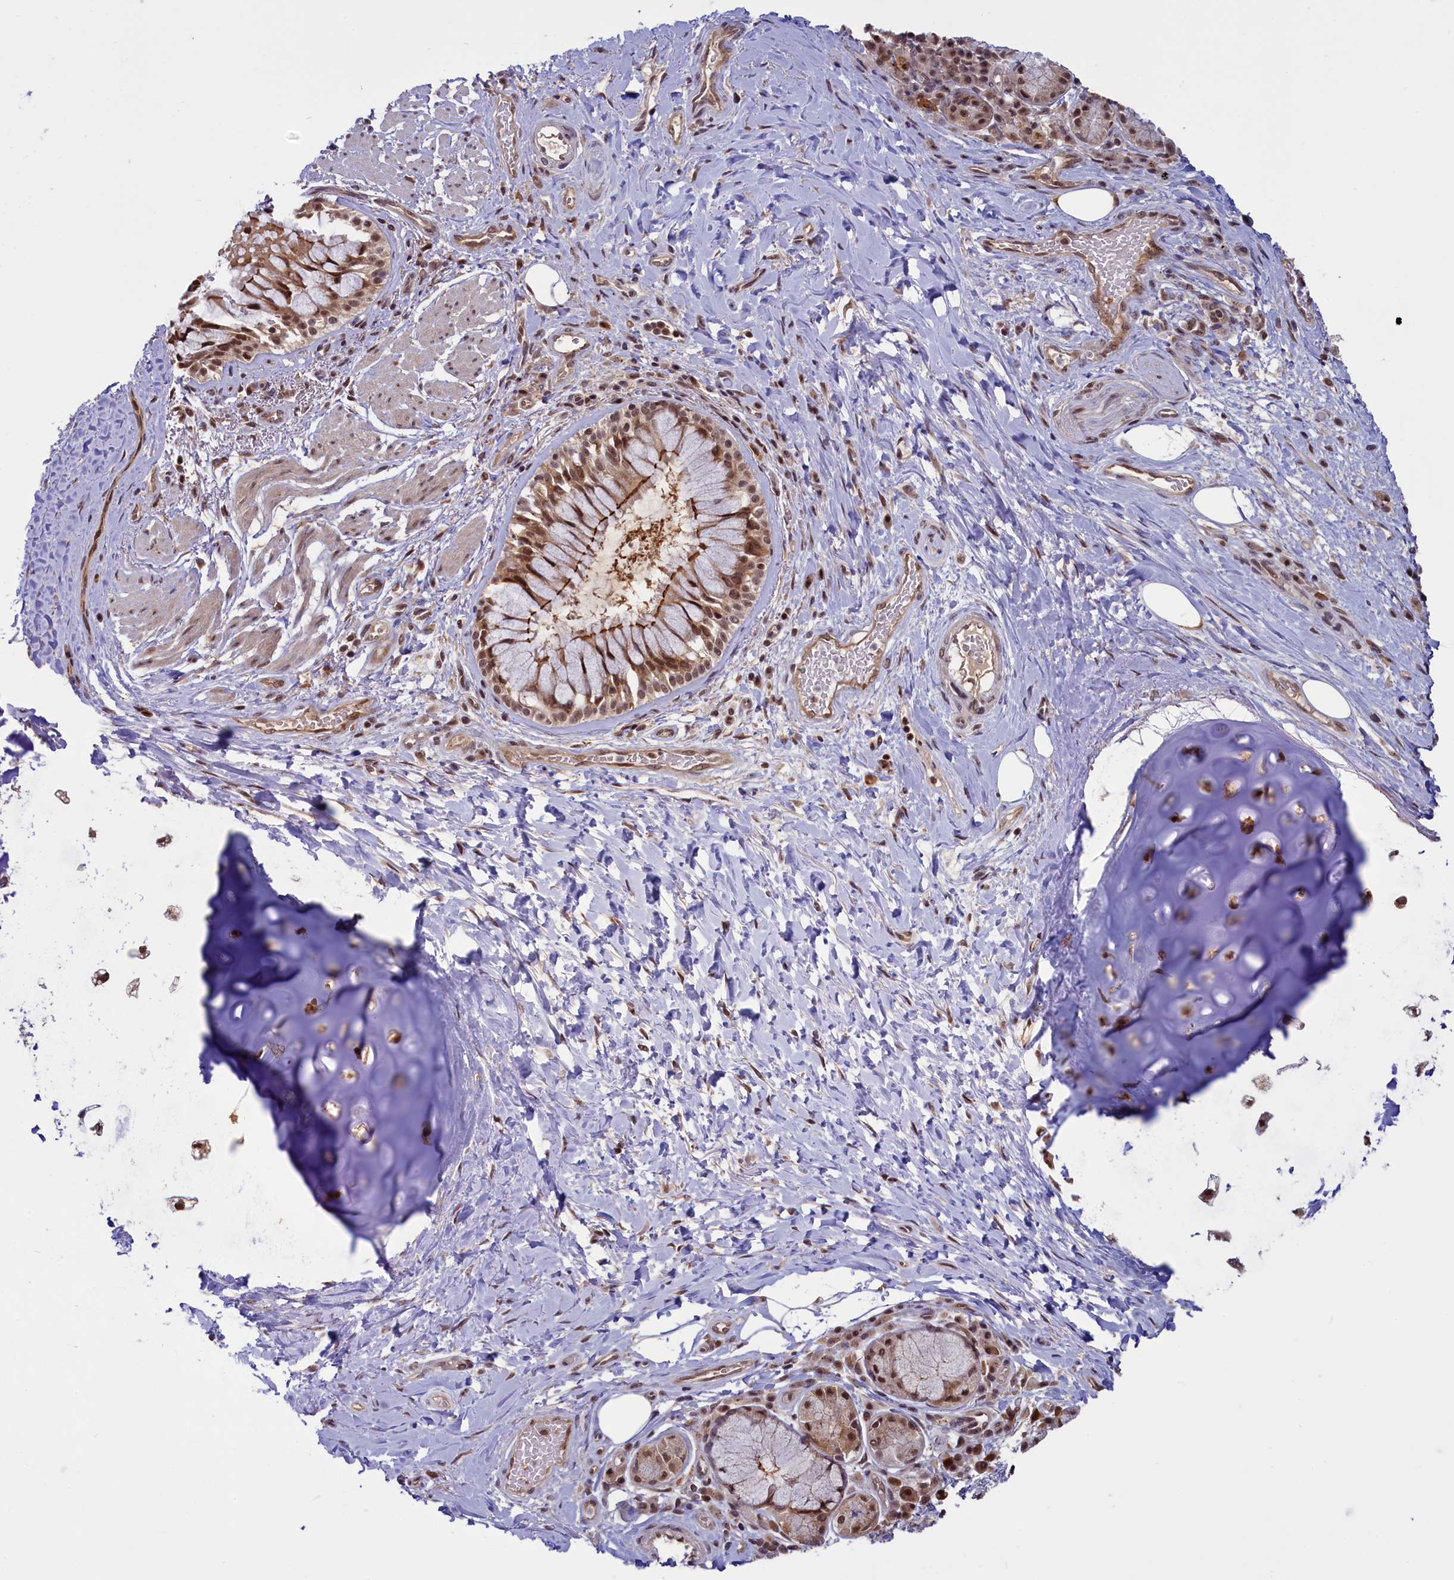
{"staining": {"intensity": "moderate", "quantity": "25%-75%", "location": "cytoplasmic/membranous,nuclear"}, "tissue": "adipose tissue", "cell_type": "Adipocytes", "image_type": "normal", "snomed": [{"axis": "morphology", "description": "Normal tissue, NOS"}, {"axis": "morphology", "description": "Squamous cell carcinoma, NOS"}, {"axis": "topography", "description": "Bronchus"}, {"axis": "topography", "description": "Lung"}], "caption": "Brown immunohistochemical staining in normal adipose tissue shows moderate cytoplasmic/membranous,nuclear staining in approximately 25%-75% of adipocytes. (Stains: DAB (3,3'-diaminobenzidine) in brown, nuclei in blue, Microscopy: brightfield microscopy at high magnification).", "gene": "SLC7A6OS", "patient": {"sex": "male", "age": 64}}